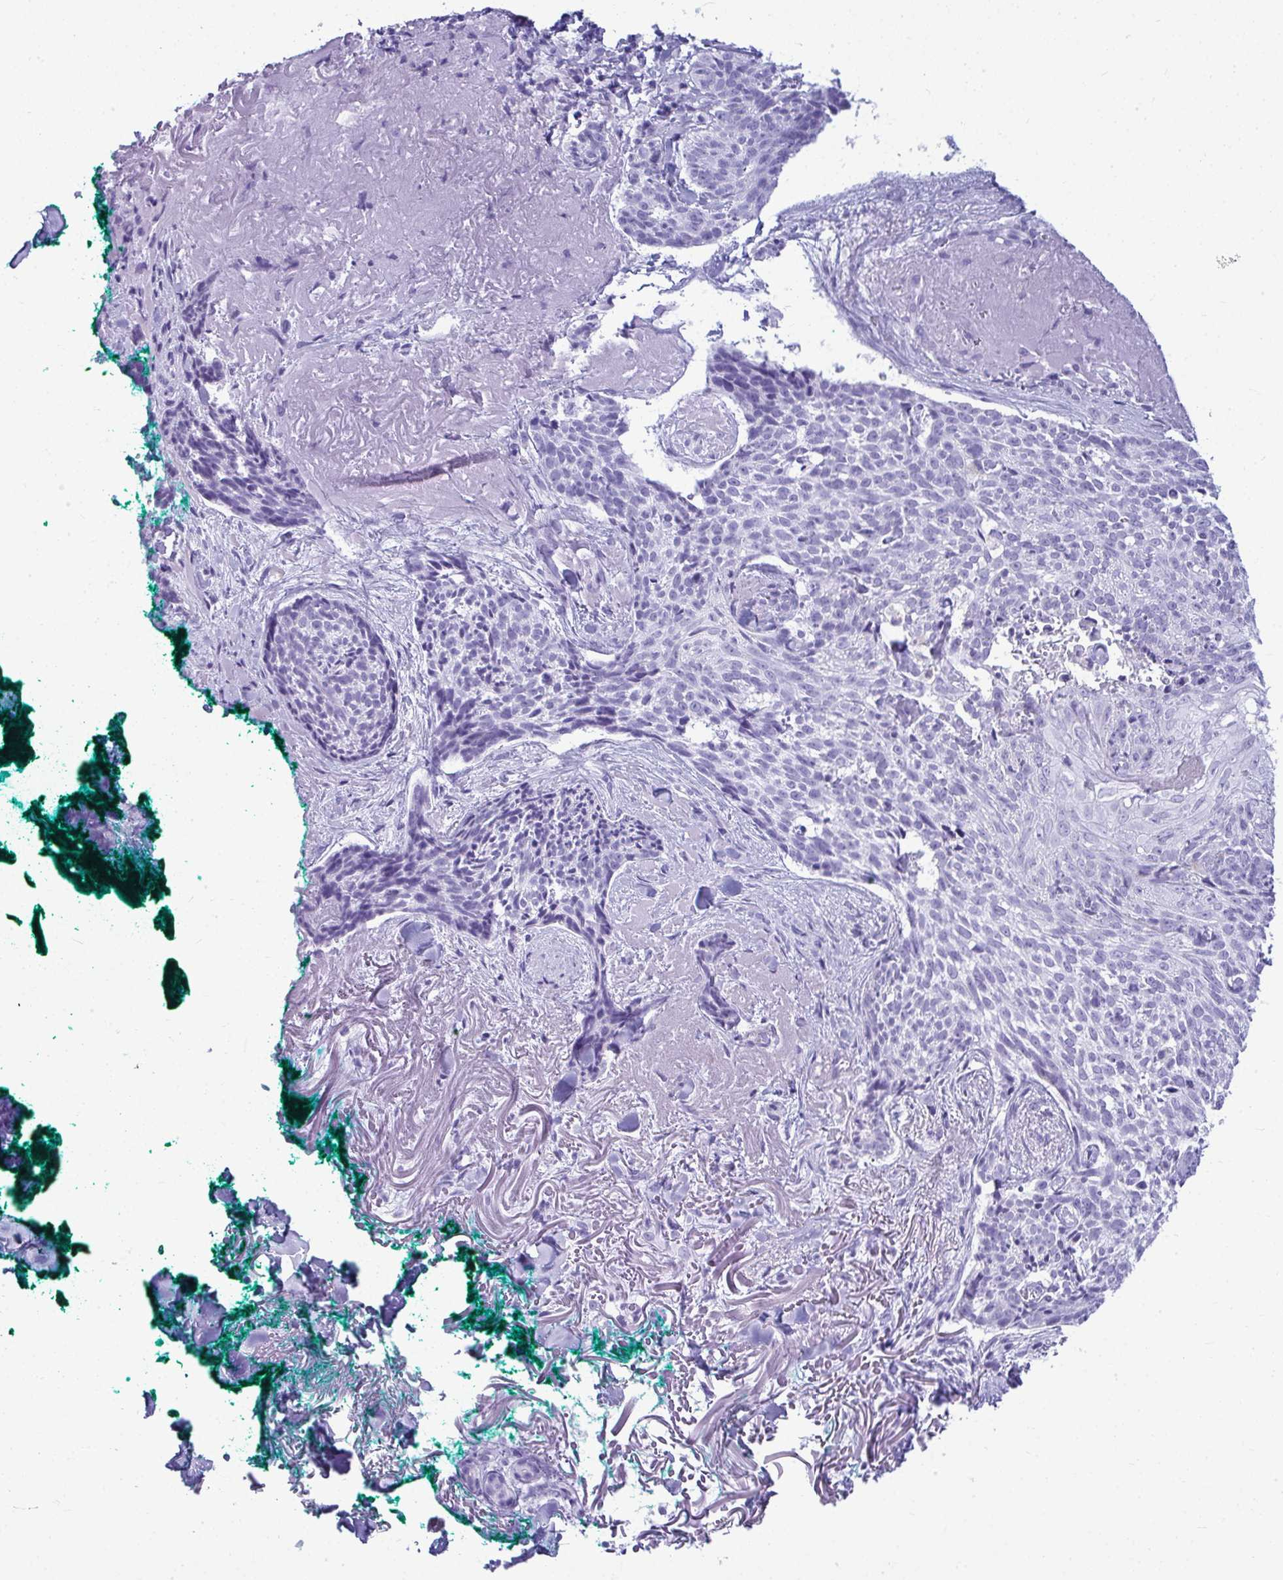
{"staining": {"intensity": "negative", "quantity": "none", "location": "none"}, "tissue": "skin cancer", "cell_type": "Tumor cells", "image_type": "cancer", "snomed": [{"axis": "morphology", "description": "Basal cell carcinoma"}, {"axis": "topography", "description": "Skin"}, {"axis": "topography", "description": "Skin of face"}], "caption": "Immunohistochemical staining of skin basal cell carcinoma shows no significant positivity in tumor cells.", "gene": "CLGN", "patient": {"sex": "female", "age": 95}}